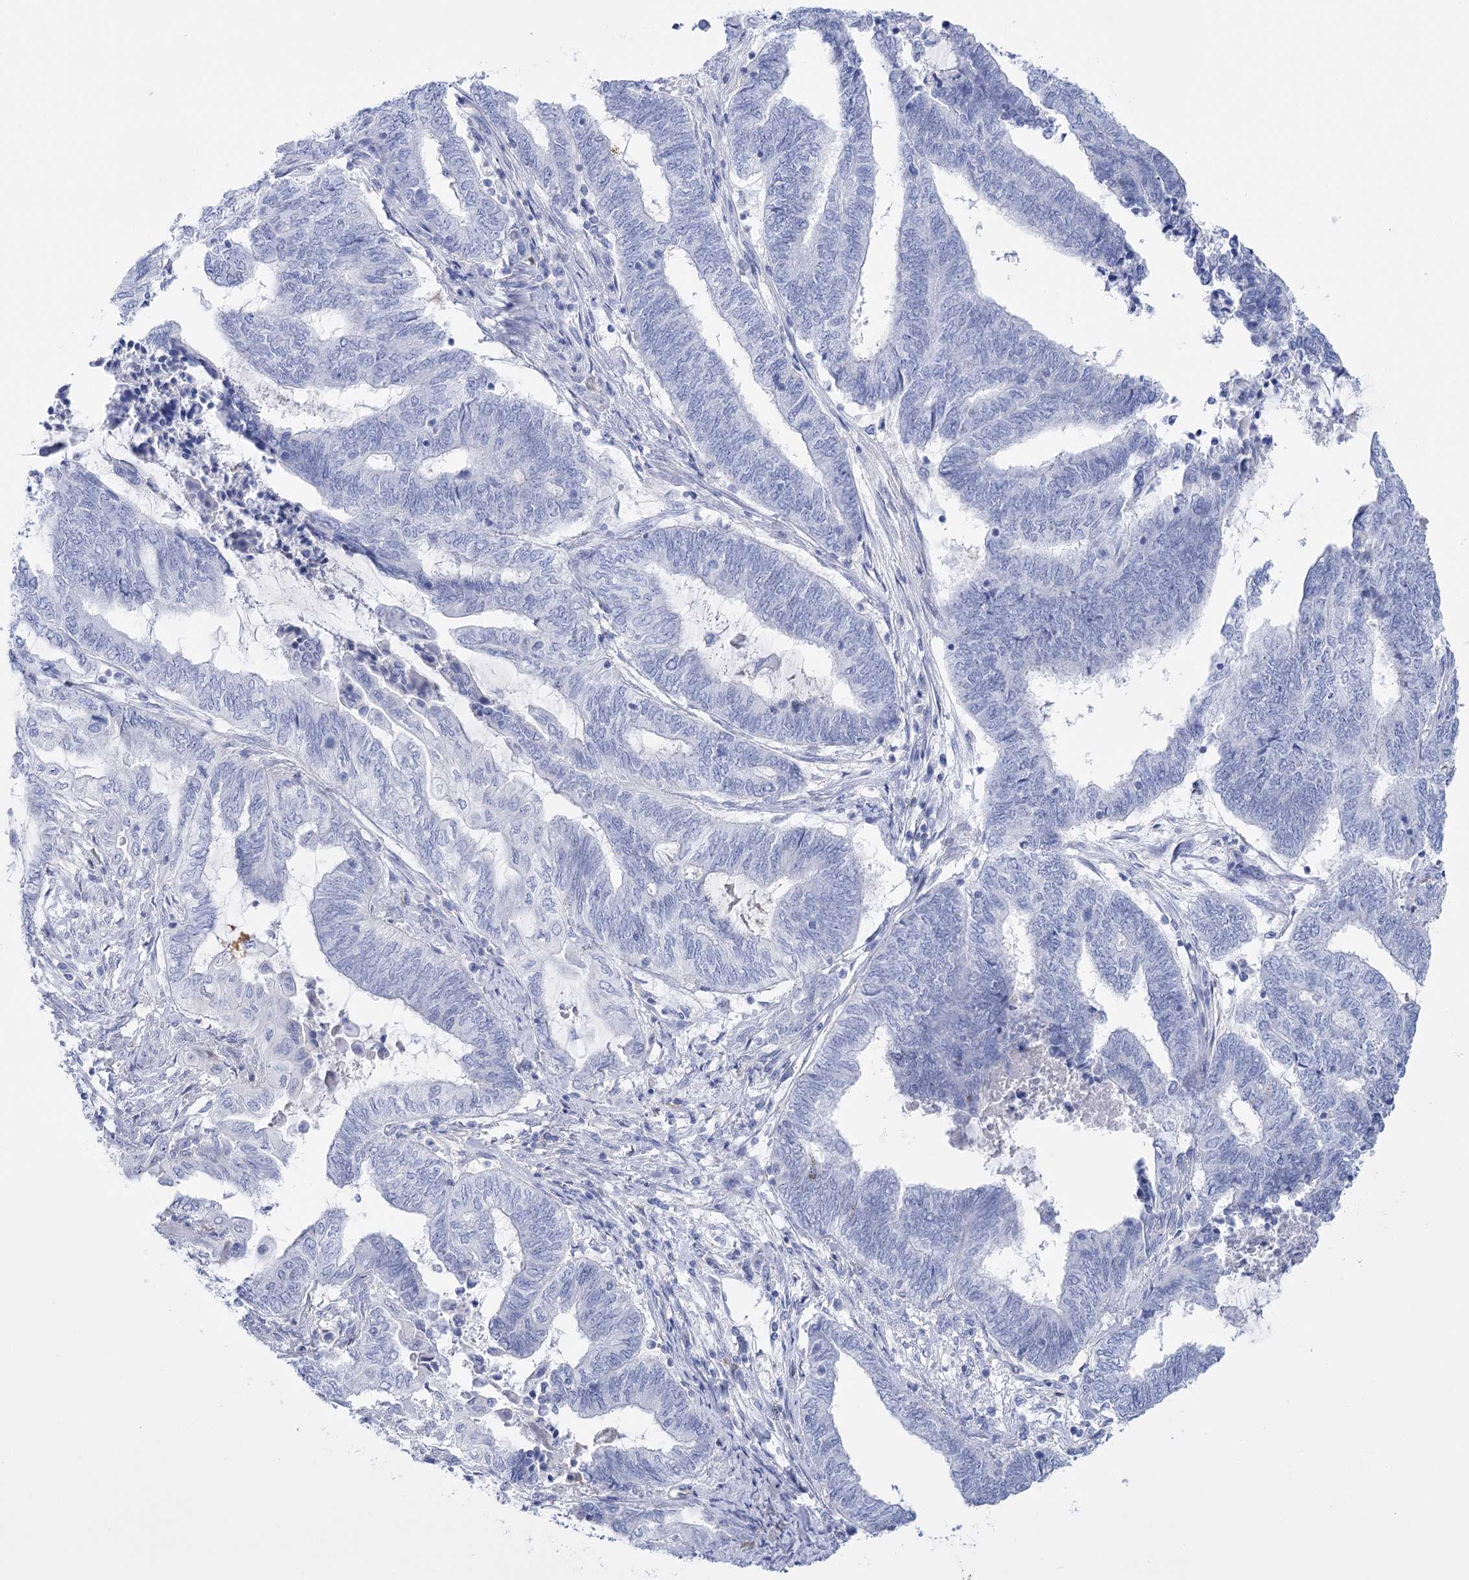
{"staining": {"intensity": "negative", "quantity": "none", "location": "none"}, "tissue": "endometrial cancer", "cell_type": "Tumor cells", "image_type": "cancer", "snomed": [{"axis": "morphology", "description": "Adenocarcinoma, NOS"}, {"axis": "topography", "description": "Uterus"}, {"axis": "topography", "description": "Endometrium"}], "caption": "Immunohistochemistry of endometrial adenocarcinoma exhibits no staining in tumor cells. (DAB immunohistochemistry visualized using brightfield microscopy, high magnification).", "gene": "PCDHA1", "patient": {"sex": "female", "age": 70}}